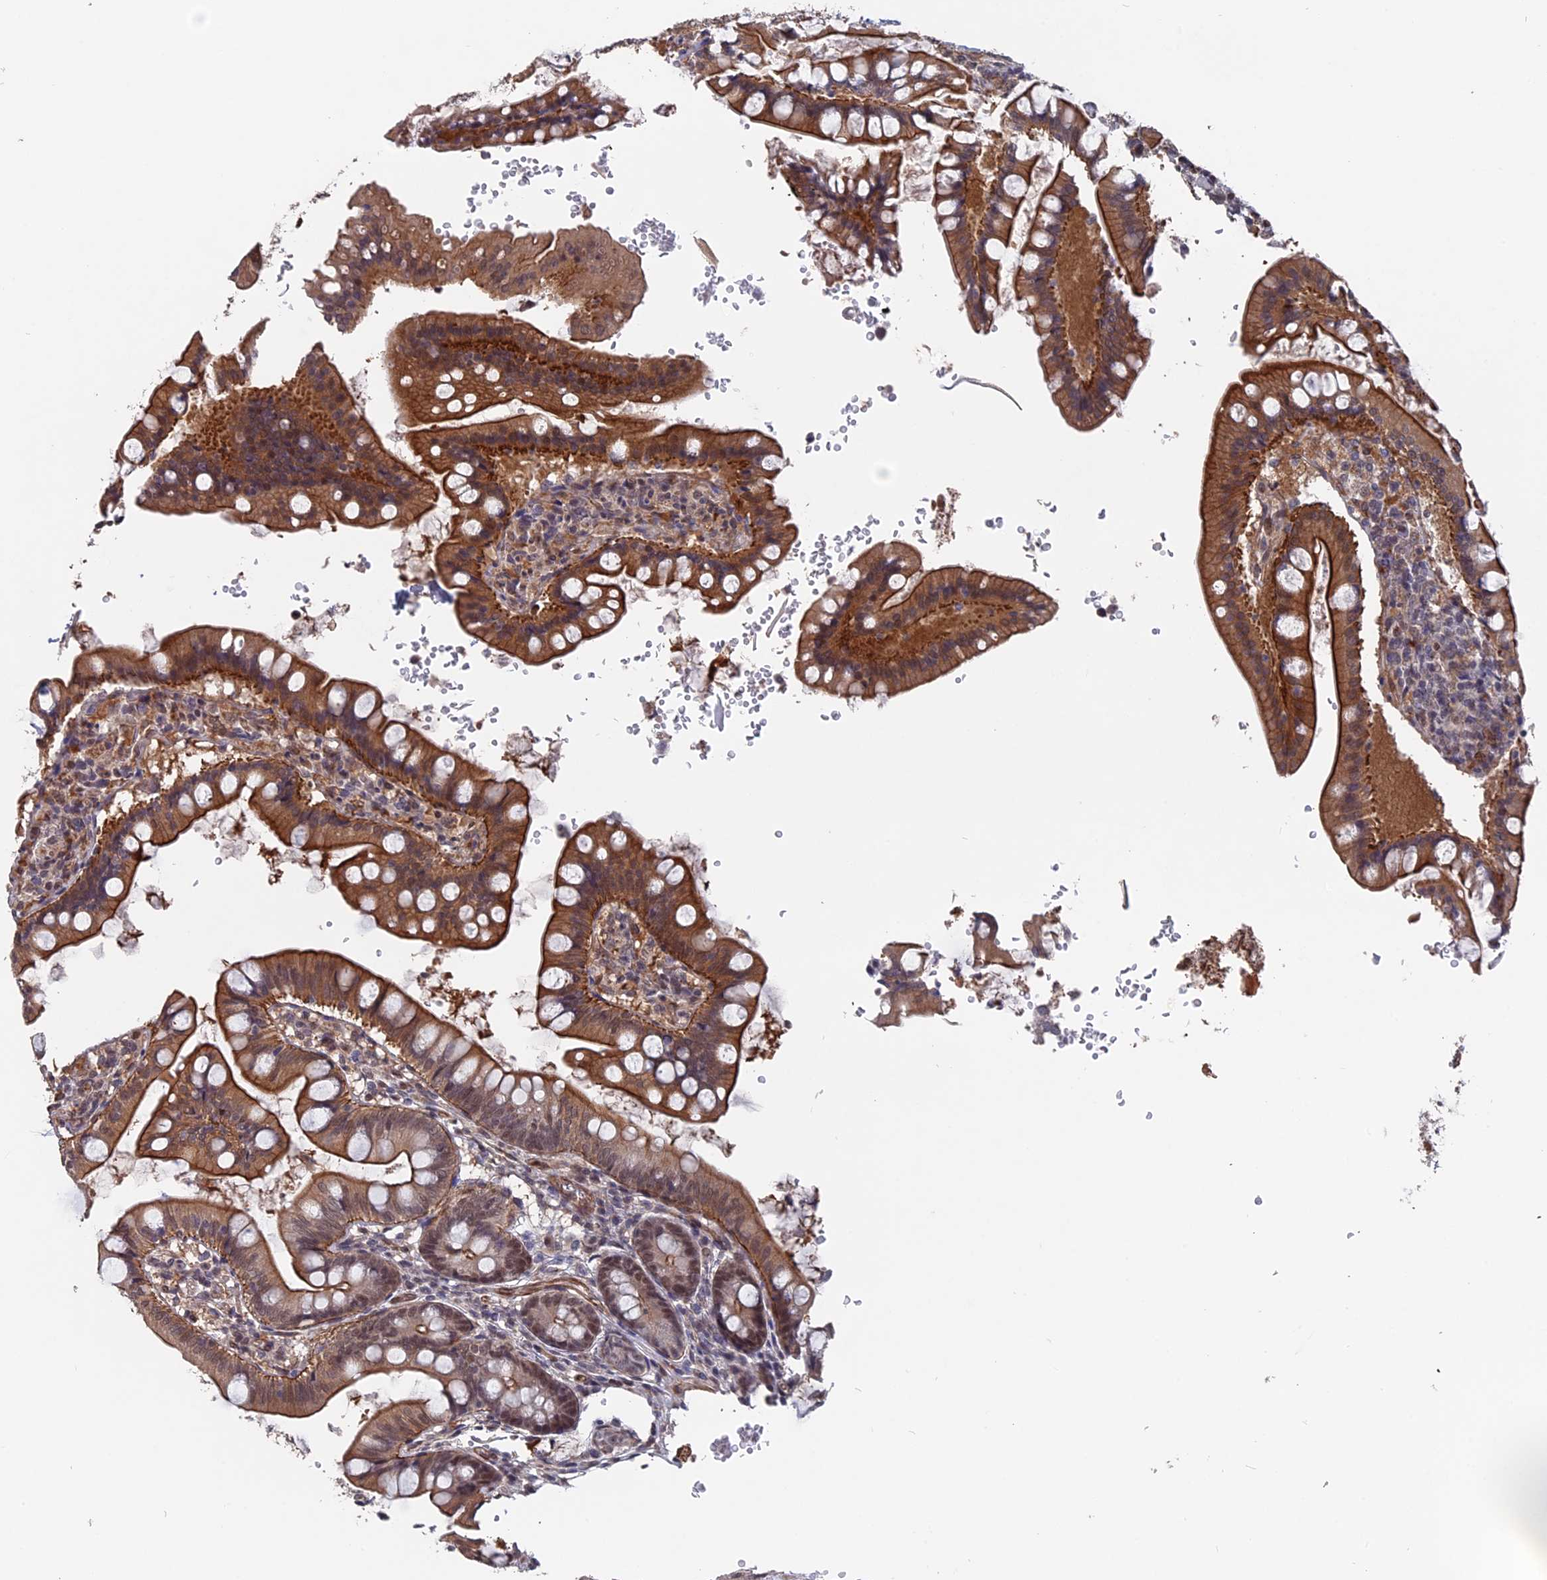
{"staining": {"intensity": "moderate", "quantity": ">75%", "location": "cytoplasmic/membranous"}, "tissue": "small intestine", "cell_type": "Glandular cells", "image_type": "normal", "snomed": [{"axis": "morphology", "description": "Normal tissue, NOS"}, {"axis": "topography", "description": "Small intestine"}], "caption": "Human small intestine stained with a brown dye exhibits moderate cytoplasmic/membranous positive staining in about >75% of glandular cells.", "gene": "NOSIP", "patient": {"sex": "male", "age": 7}}